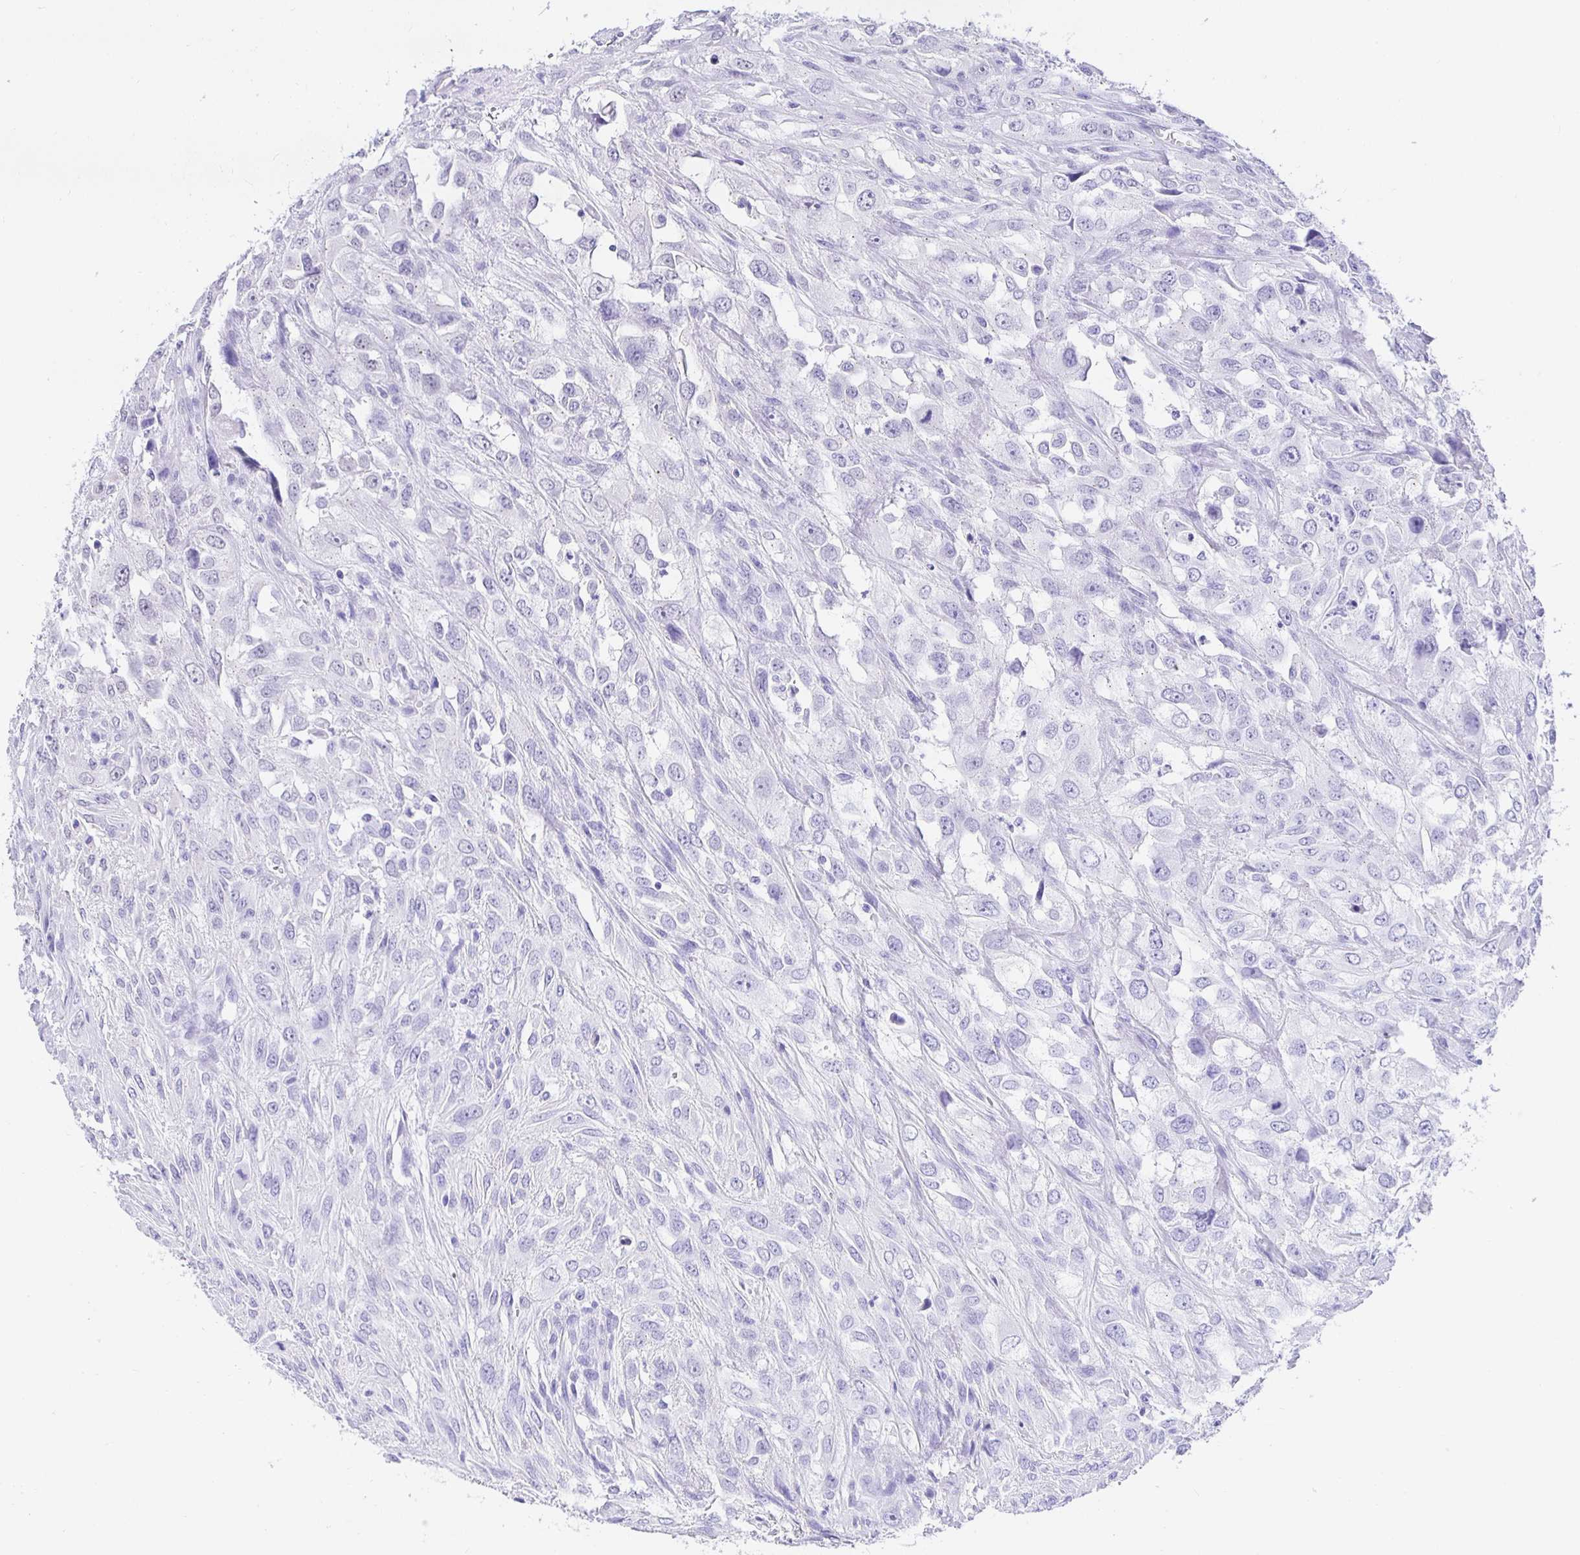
{"staining": {"intensity": "negative", "quantity": "none", "location": "none"}, "tissue": "urothelial cancer", "cell_type": "Tumor cells", "image_type": "cancer", "snomed": [{"axis": "morphology", "description": "Urothelial carcinoma, High grade"}, {"axis": "topography", "description": "Urinary bladder"}], "caption": "High power microscopy histopathology image of an IHC micrograph of high-grade urothelial carcinoma, revealing no significant positivity in tumor cells.", "gene": "EZHIP", "patient": {"sex": "male", "age": 67}}